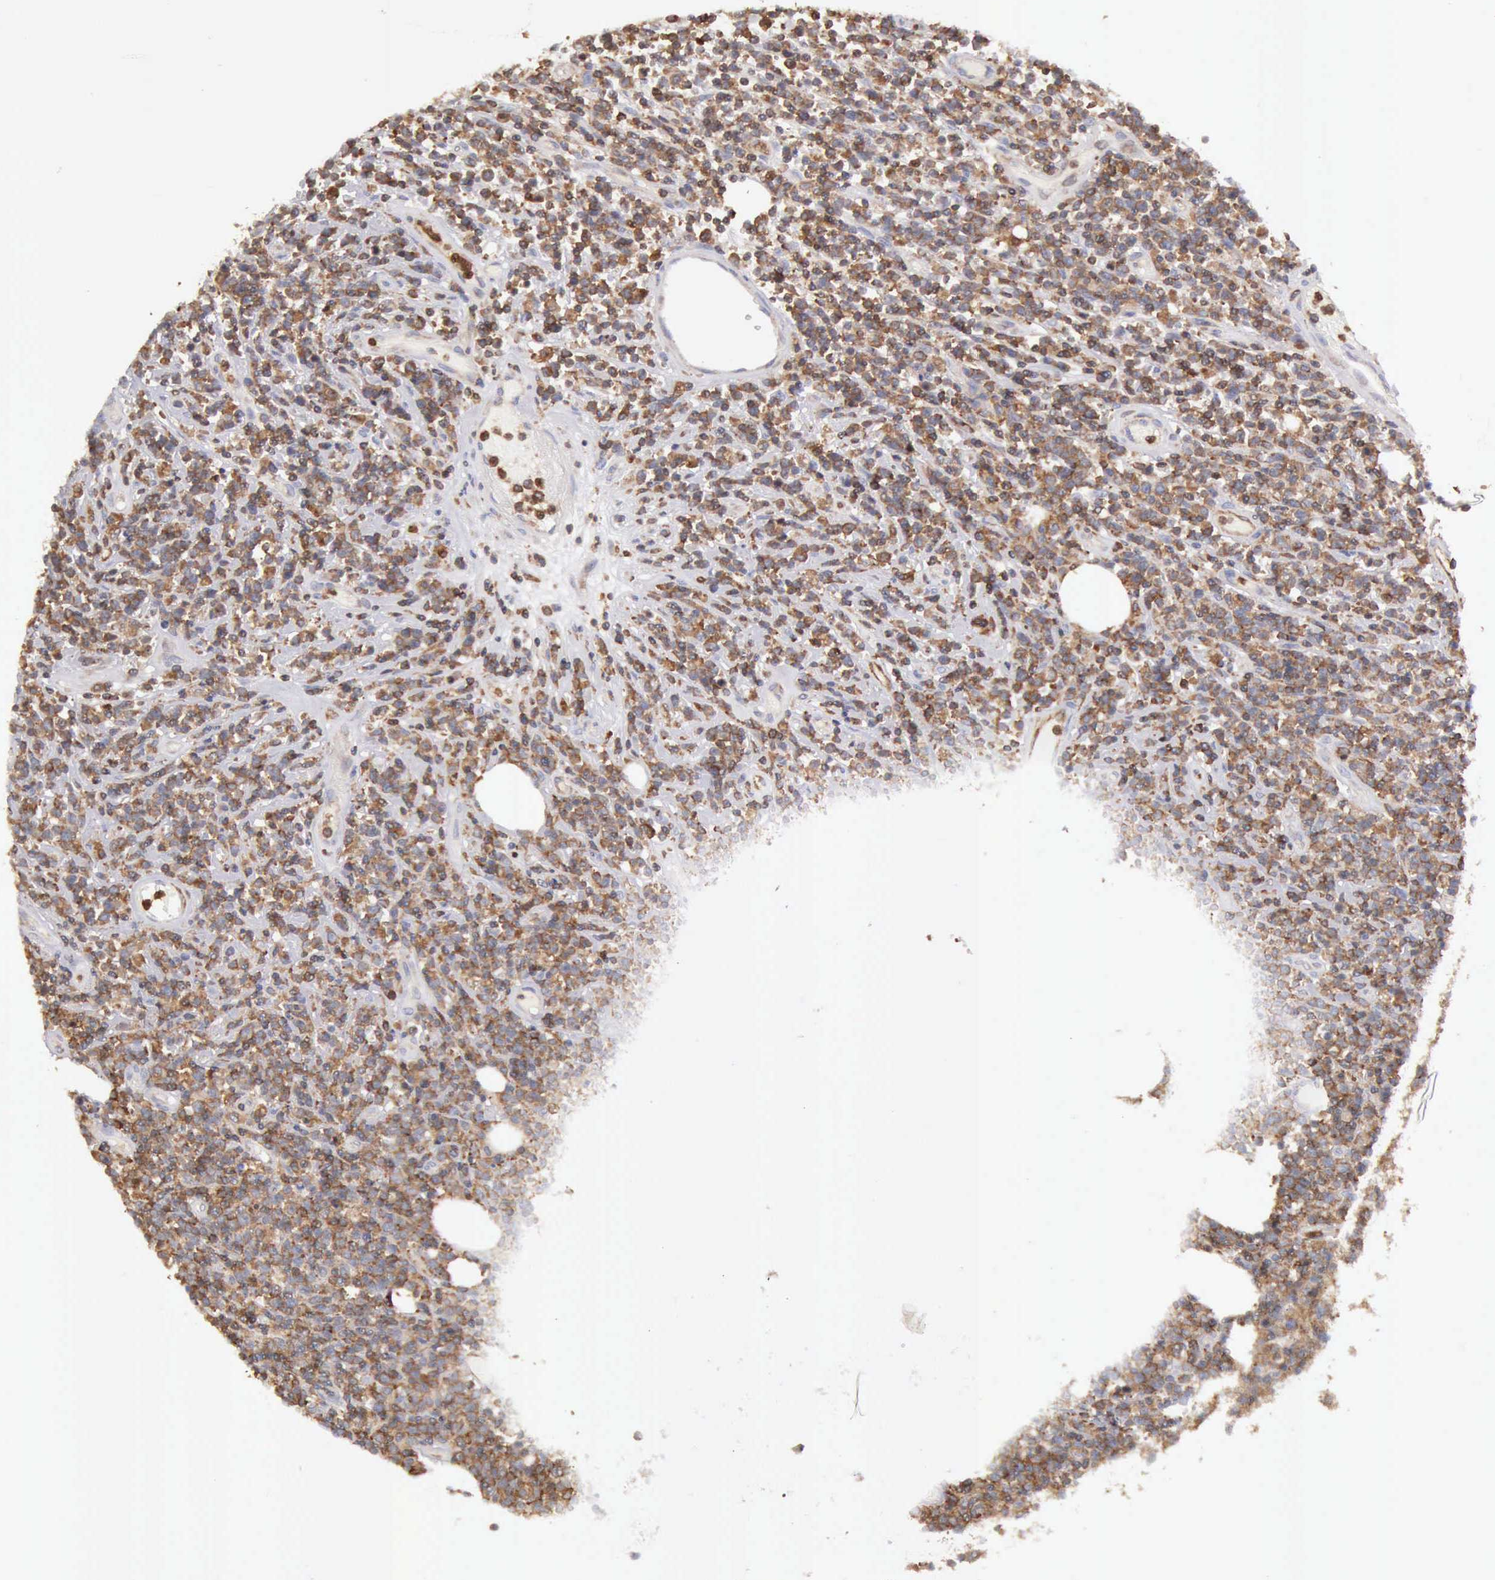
{"staining": {"intensity": "moderate", "quantity": ">75%", "location": "cytoplasmic/membranous"}, "tissue": "lymphoma", "cell_type": "Tumor cells", "image_type": "cancer", "snomed": [{"axis": "morphology", "description": "Malignant lymphoma, non-Hodgkin's type, High grade"}, {"axis": "topography", "description": "Colon"}], "caption": "Immunohistochemical staining of human lymphoma demonstrates moderate cytoplasmic/membranous protein expression in about >75% of tumor cells.", "gene": "ARHGAP4", "patient": {"sex": "male", "age": 82}}